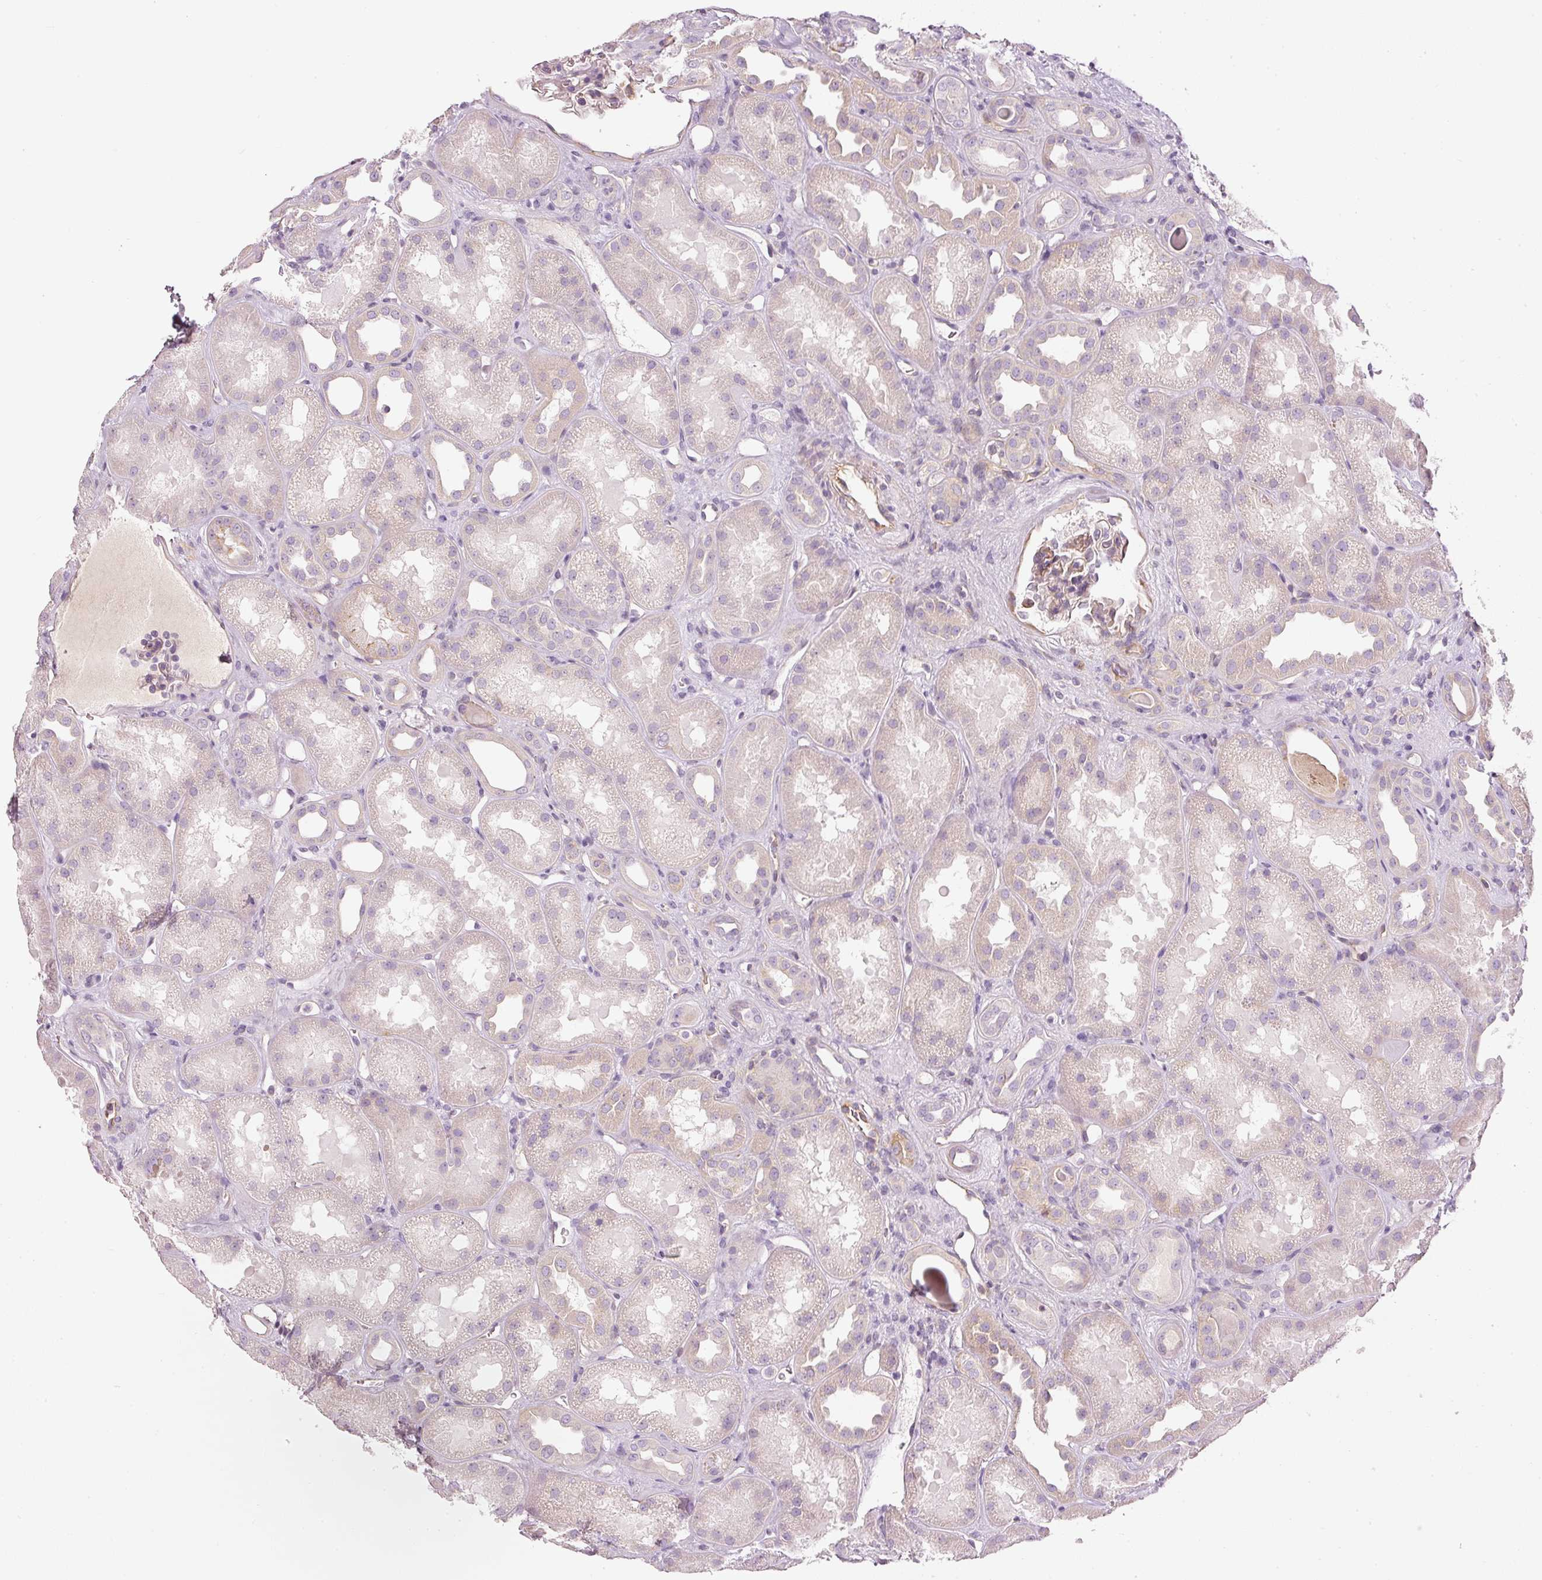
{"staining": {"intensity": "negative", "quantity": "none", "location": "none"}, "tissue": "kidney", "cell_type": "Cells in glomeruli", "image_type": "normal", "snomed": [{"axis": "morphology", "description": "Normal tissue, NOS"}, {"axis": "topography", "description": "Kidney"}], "caption": "Image shows no protein staining in cells in glomeruli of benign kidney. (Immunohistochemistry (ihc), brightfield microscopy, high magnification).", "gene": "OSR2", "patient": {"sex": "male", "age": 61}}